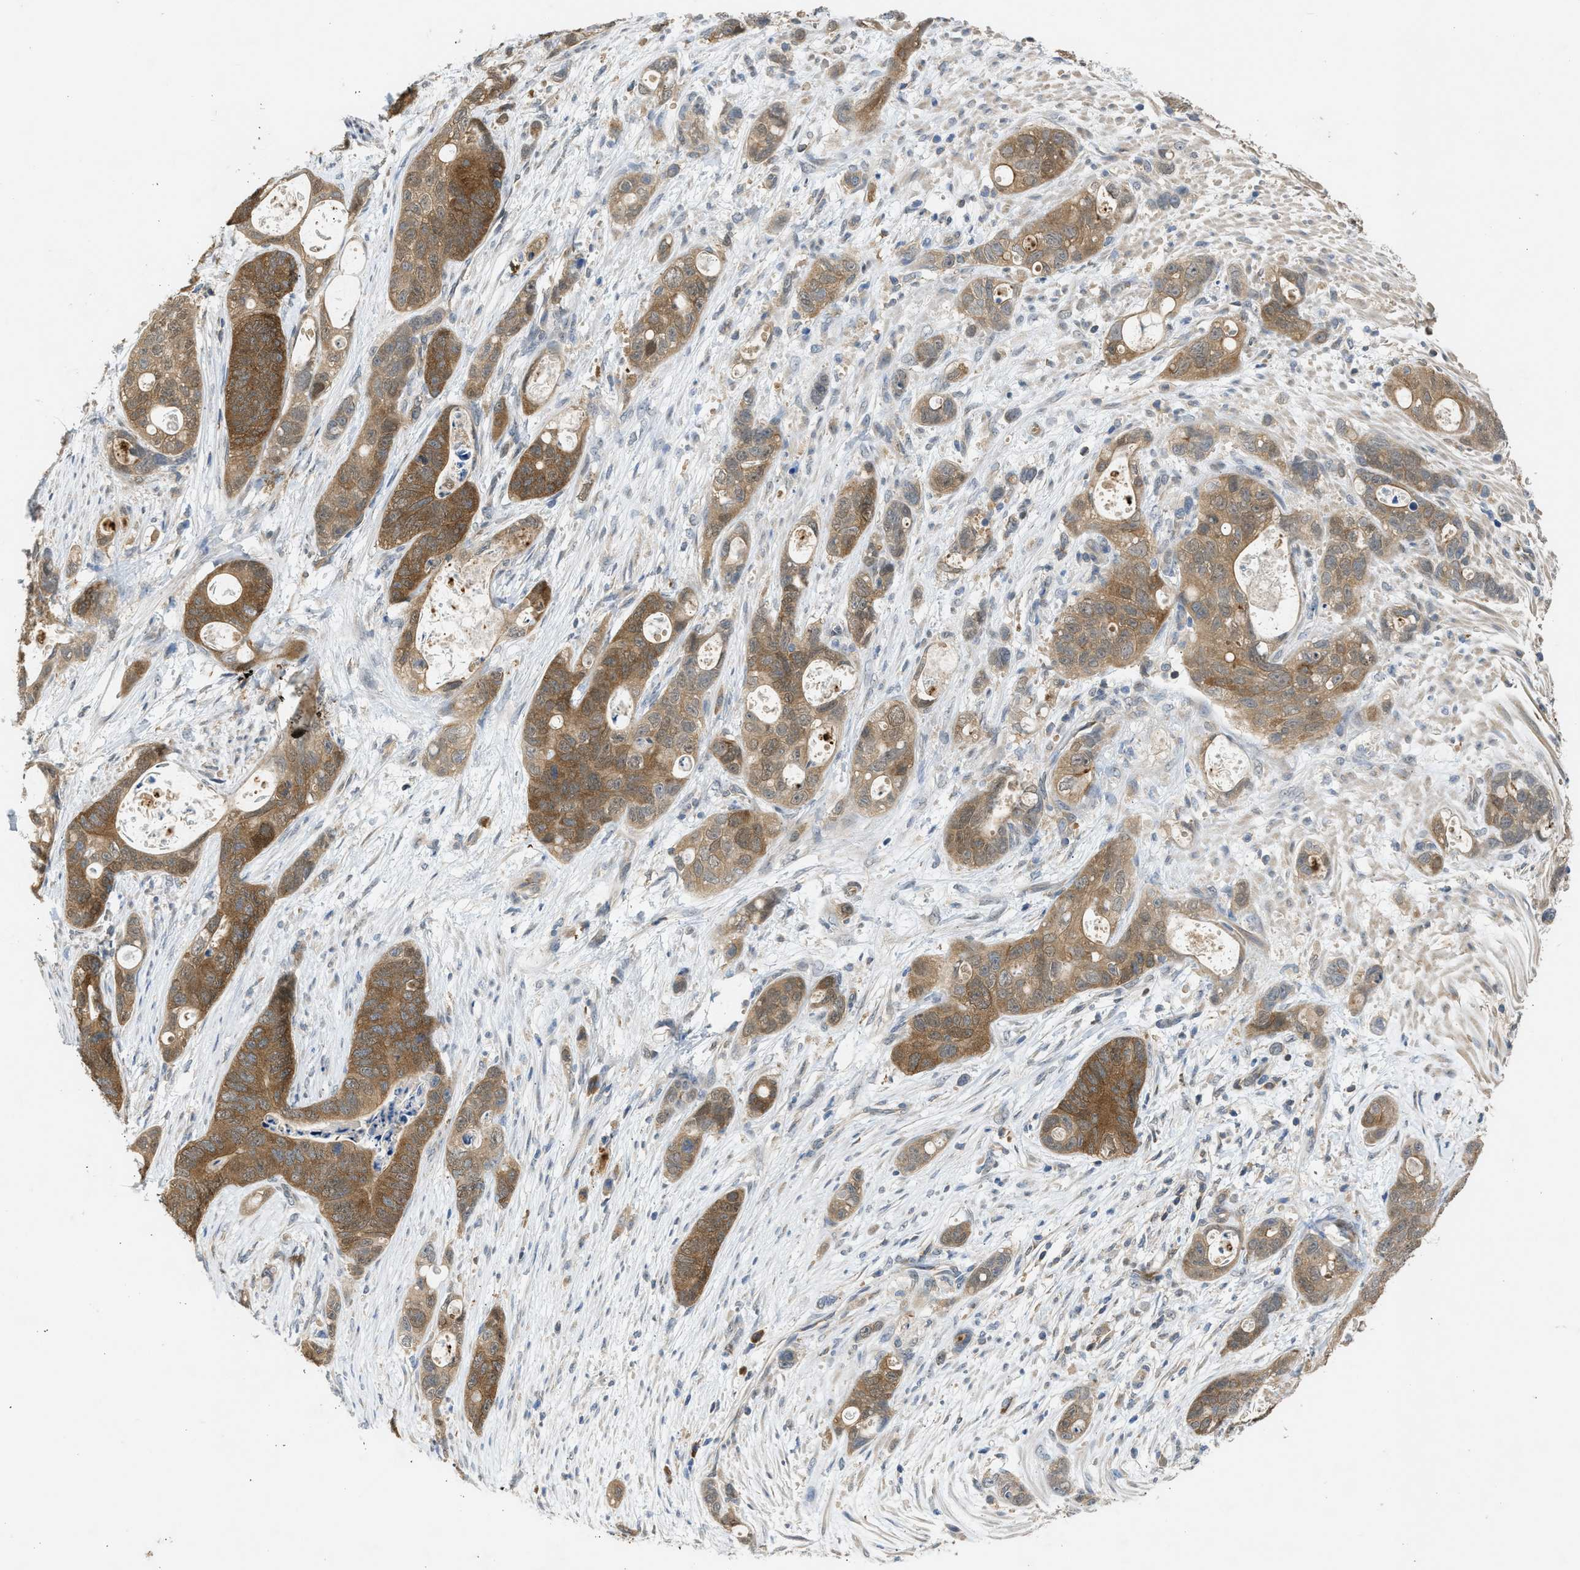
{"staining": {"intensity": "moderate", "quantity": ">75%", "location": "cytoplasmic/membranous"}, "tissue": "stomach cancer", "cell_type": "Tumor cells", "image_type": "cancer", "snomed": [{"axis": "morphology", "description": "Normal tissue, NOS"}, {"axis": "morphology", "description": "Adenocarcinoma, NOS"}, {"axis": "topography", "description": "Stomach"}], "caption": "Protein staining by IHC shows moderate cytoplasmic/membranous staining in approximately >75% of tumor cells in stomach cancer.", "gene": "MAPK7", "patient": {"sex": "female", "age": 89}}